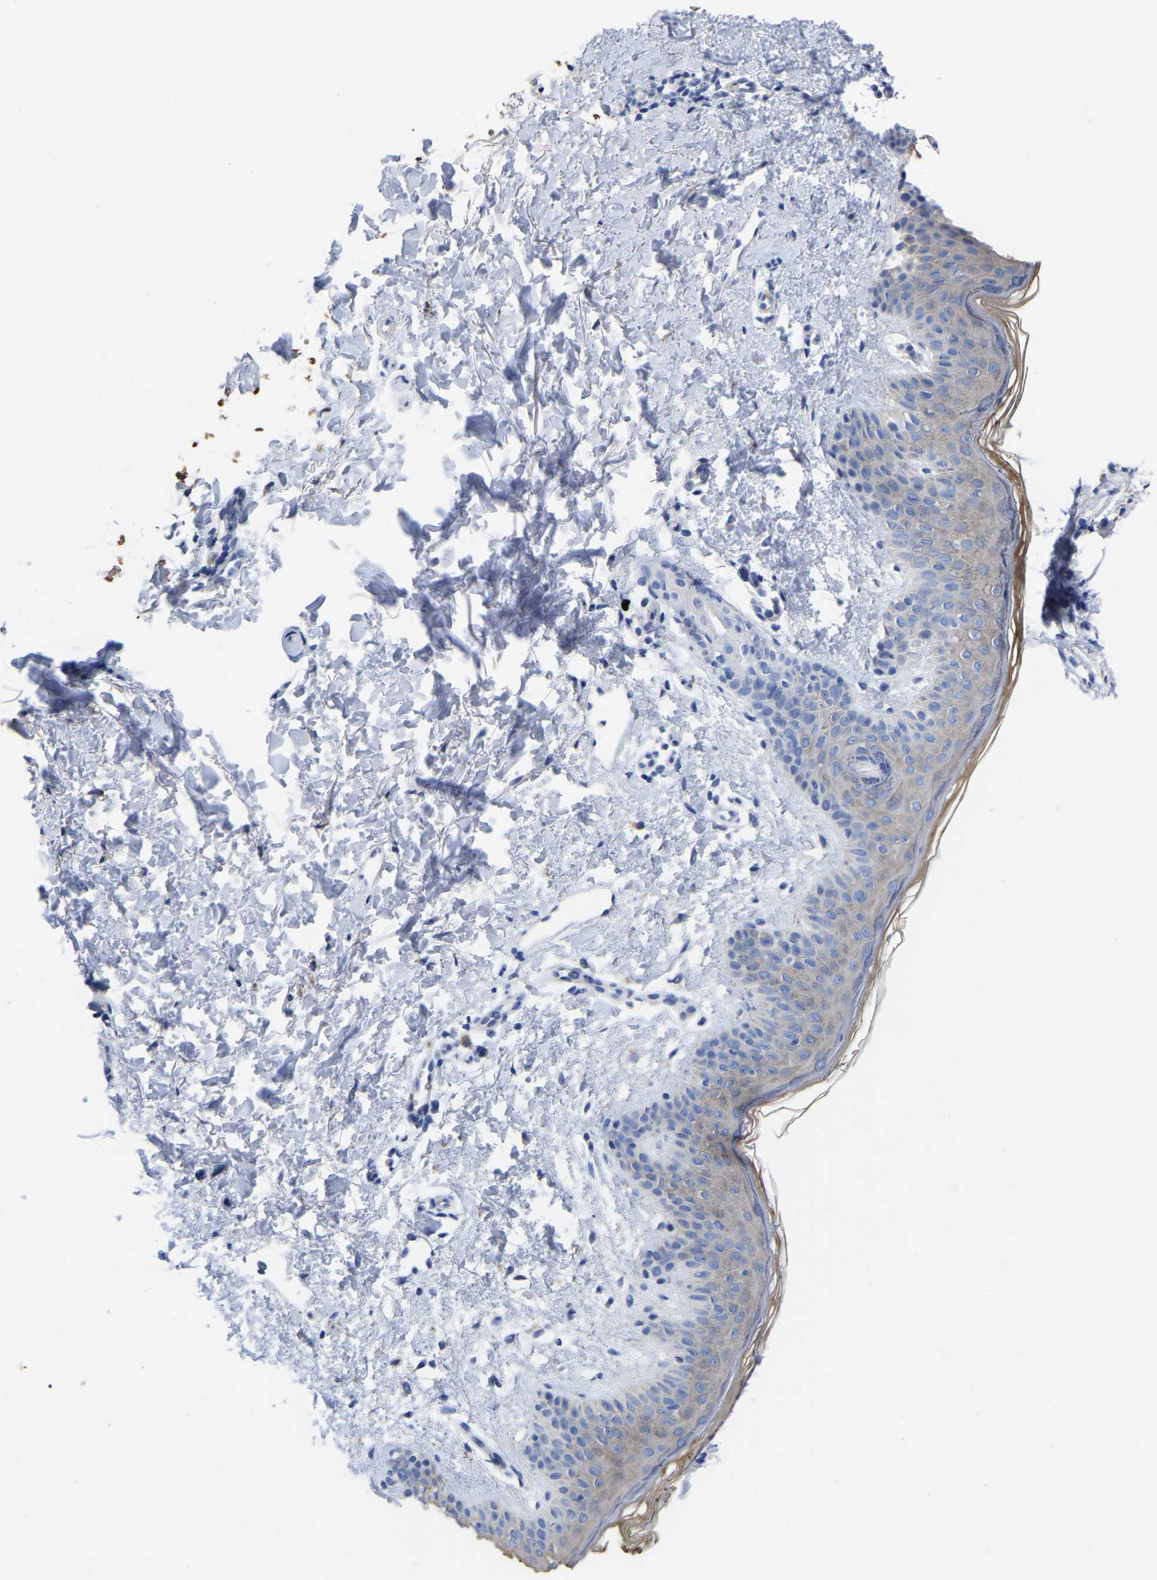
{"staining": {"intensity": "negative", "quantity": "none", "location": "none"}, "tissue": "skin", "cell_type": "Fibroblasts", "image_type": "normal", "snomed": [{"axis": "morphology", "description": "Normal tissue, NOS"}, {"axis": "topography", "description": "Skin"}], "caption": "IHC histopathology image of unremarkable human skin stained for a protein (brown), which reveals no positivity in fibroblasts. (Stains: DAB (3,3'-diaminobenzidine) immunohistochemistry (IHC) with hematoxylin counter stain, Microscopy: brightfield microscopy at high magnification).", "gene": "GDF3", "patient": {"sex": "male", "age": 40}}